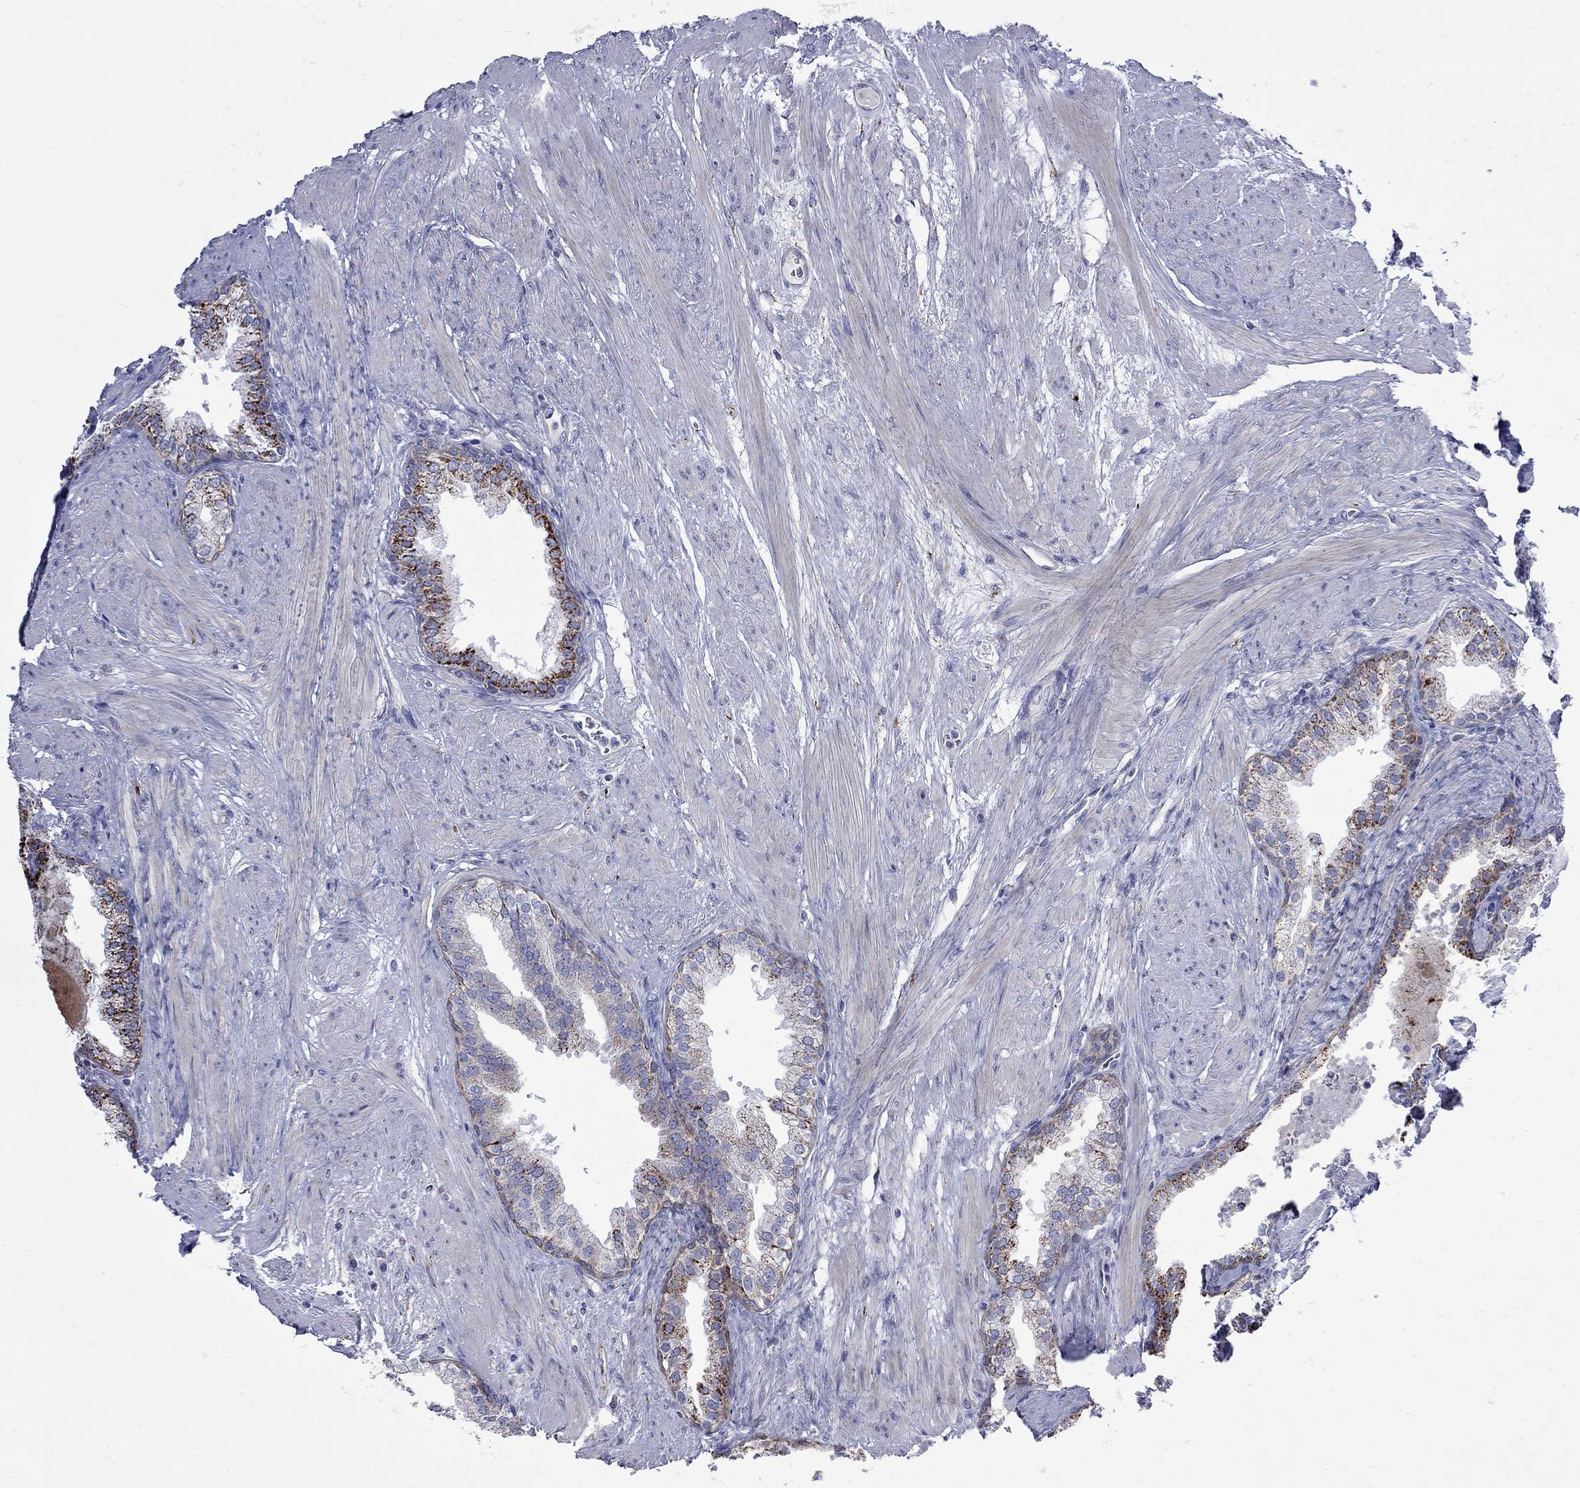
{"staining": {"intensity": "strong", "quantity": "<25%", "location": "cytoplasmic/membranous"}, "tissue": "prostate cancer", "cell_type": "Tumor cells", "image_type": "cancer", "snomed": [{"axis": "morphology", "description": "Adenocarcinoma, NOS"}, {"axis": "topography", "description": "Prostate"}], "caption": "Brown immunohistochemical staining in human prostate cancer (adenocarcinoma) demonstrates strong cytoplasmic/membranous staining in approximately <25% of tumor cells. (brown staining indicates protein expression, while blue staining denotes nuclei).", "gene": "SESTD1", "patient": {"sex": "male", "age": 69}}